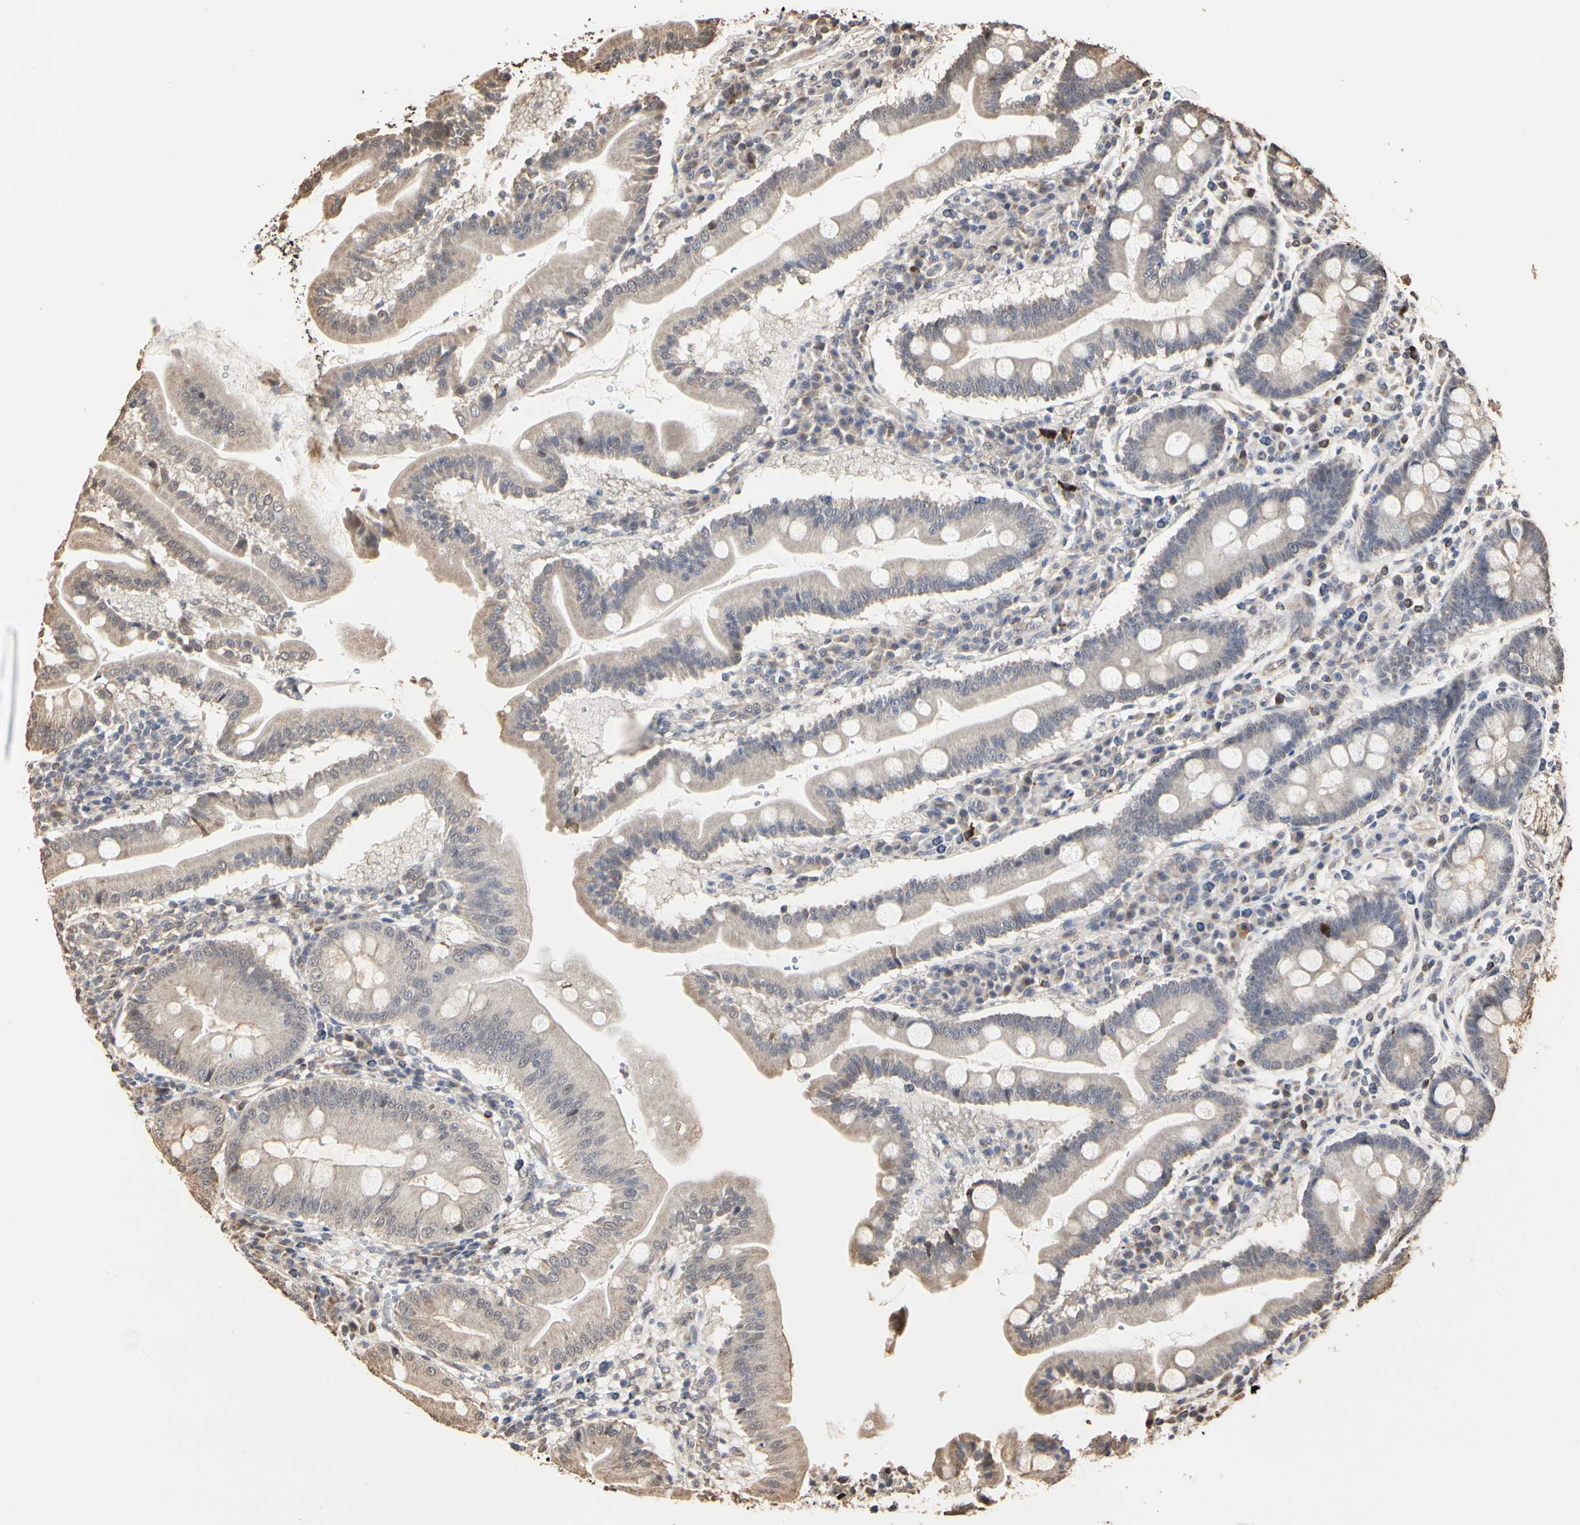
{"staining": {"intensity": "moderate", "quantity": ">75%", "location": "cytoplasmic/membranous"}, "tissue": "duodenum", "cell_type": "Glandular cells", "image_type": "normal", "snomed": [{"axis": "morphology", "description": "Normal tissue, NOS"}, {"axis": "topography", "description": "Duodenum"}], "caption": "Glandular cells demonstrate medium levels of moderate cytoplasmic/membranous expression in approximately >75% of cells in benign duodenum.", "gene": "TAOK1", "patient": {"sex": "male", "age": 50}}